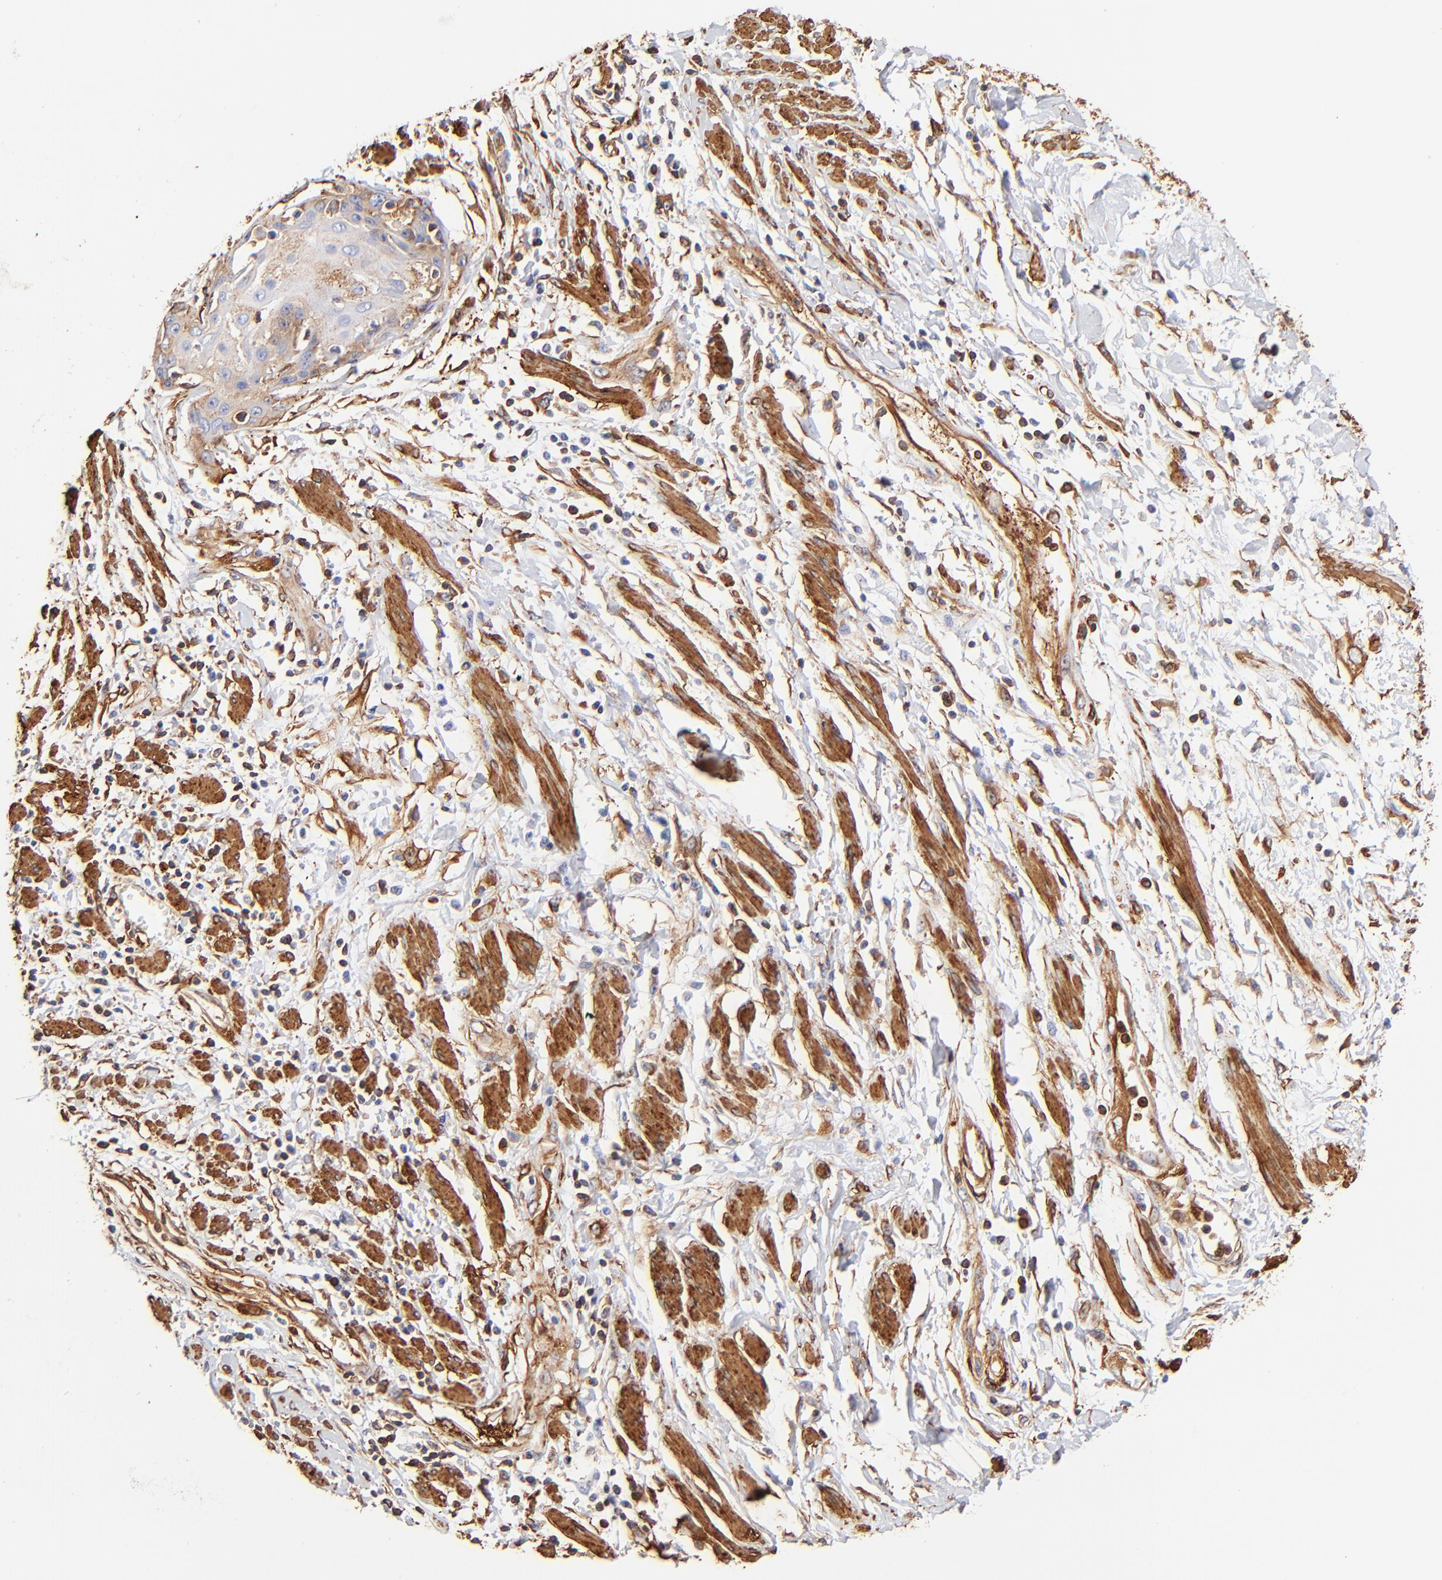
{"staining": {"intensity": "moderate", "quantity": ">75%", "location": "cytoplasmic/membranous"}, "tissue": "cervical cancer", "cell_type": "Tumor cells", "image_type": "cancer", "snomed": [{"axis": "morphology", "description": "Squamous cell carcinoma, NOS"}, {"axis": "topography", "description": "Cervix"}], "caption": "Tumor cells show medium levels of moderate cytoplasmic/membranous positivity in about >75% of cells in human cervical cancer. (Brightfield microscopy of DAB IHC at high magnification).", "gene": "FLNA", "patient": {"sex": "female", "age": 57}}